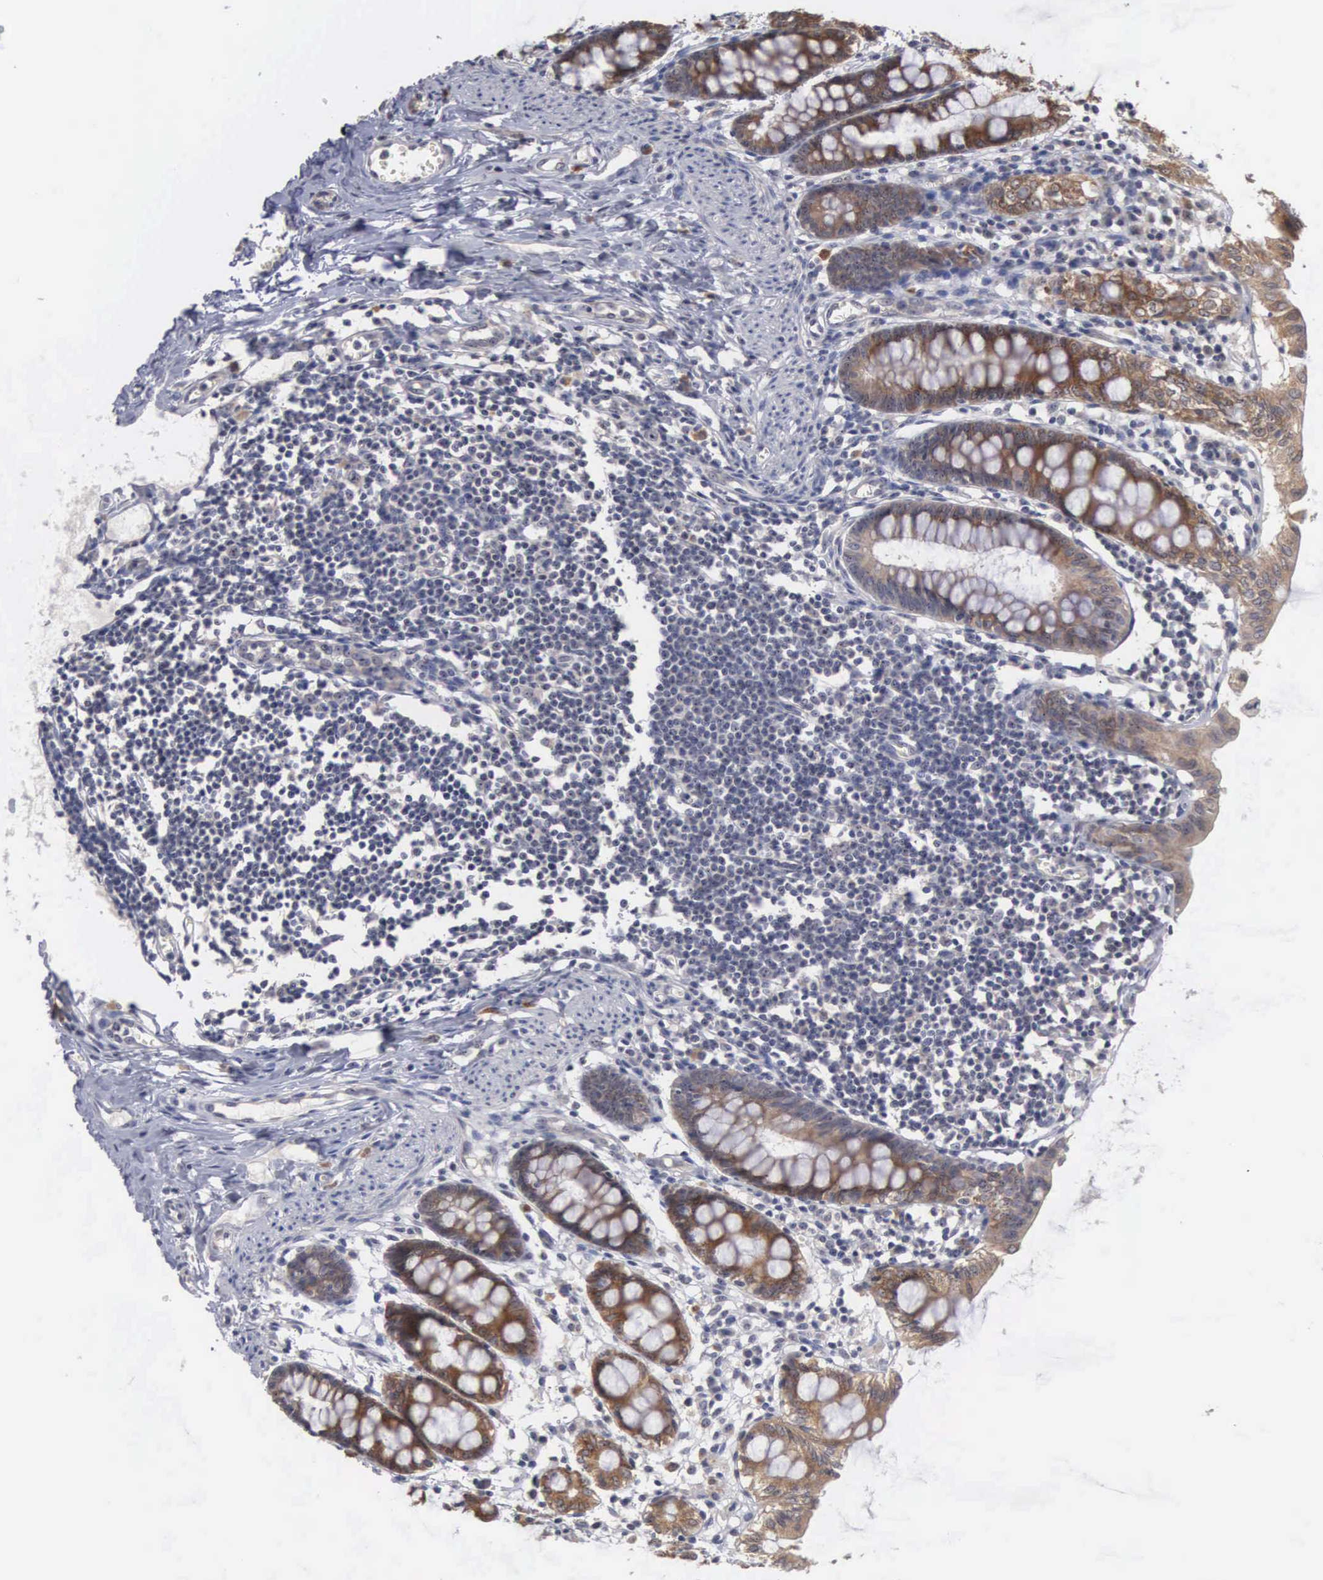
{"staining": {"intensity": "negative", "quantity": "none", "location": "none"}, "tissue": "colon", "cell_type": "Endothelial cells", "image_type": "normal", "snomed": [{"axis": "morphology", "description": "Normal tissue, NOS"}, {"axis": "topography", "description": "Colon"}], "caption": "Histopathology image shows no significant protein positivity in endothelial cells of unremarkable colon. (Immunohistochemistry (ihc), brightfield microscopy, high magnification).", "gene": "AMN", "patient": {"sex": "male", "age": 1}}